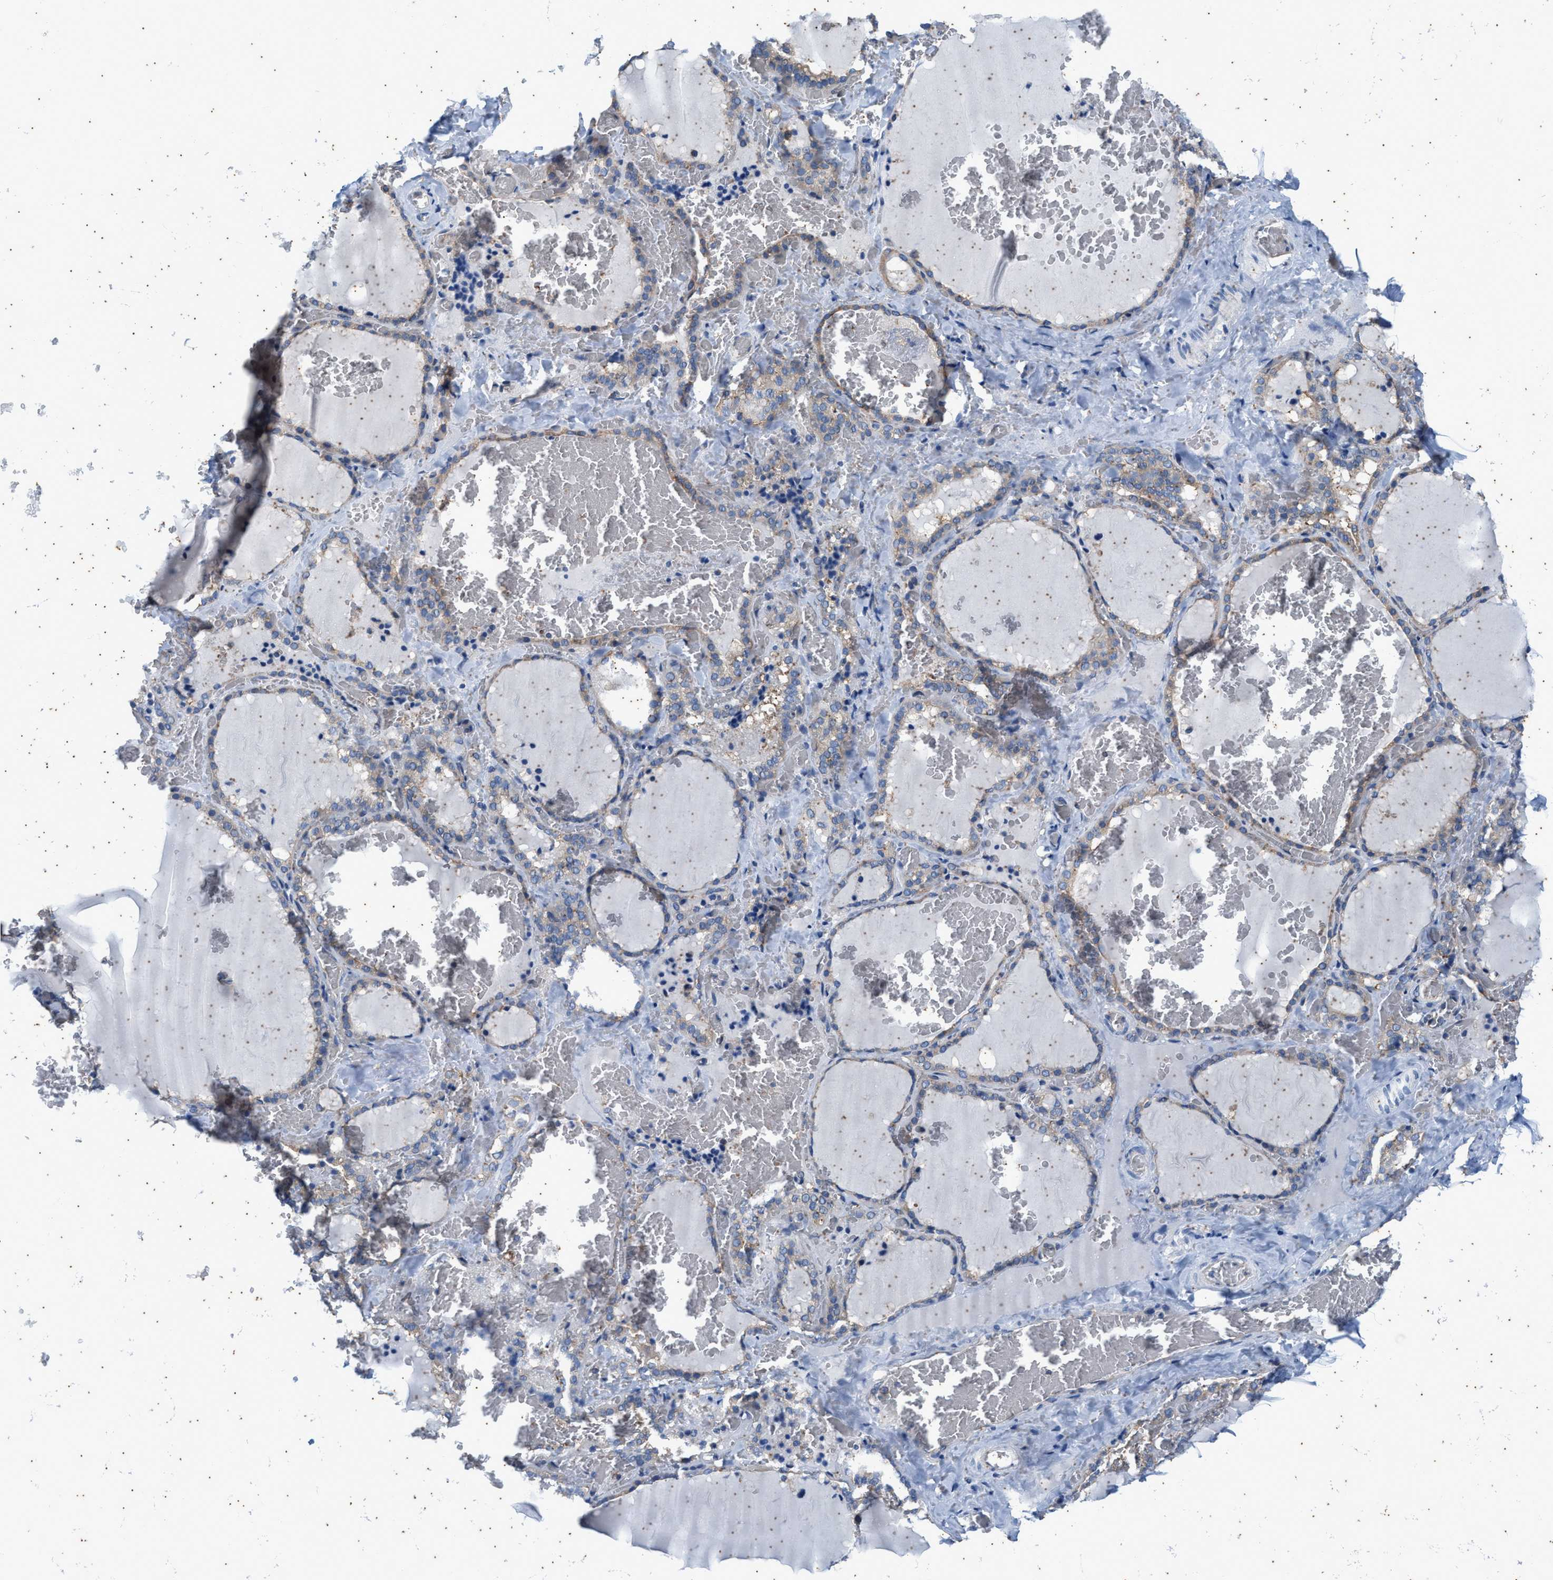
{"staining": {"intensity": "weak", "quantity": "<25%", "location": "cytoplasmic/membranous"}, "tissue": "thyroid gland", "cell_type": "Glandular cells", "image_type": "normal", "snomed": [{"axis": "morphology", "description": "Normal tissue, NOS"}, {"axis": "topography", "description": "Thyroid gland"}], "caption": "Immunohistochemistry of unremarkable thyroid gland displays no staining in glandular cells.", "gene": "COX19", "patient": {"sex": "female", "age": 22}}